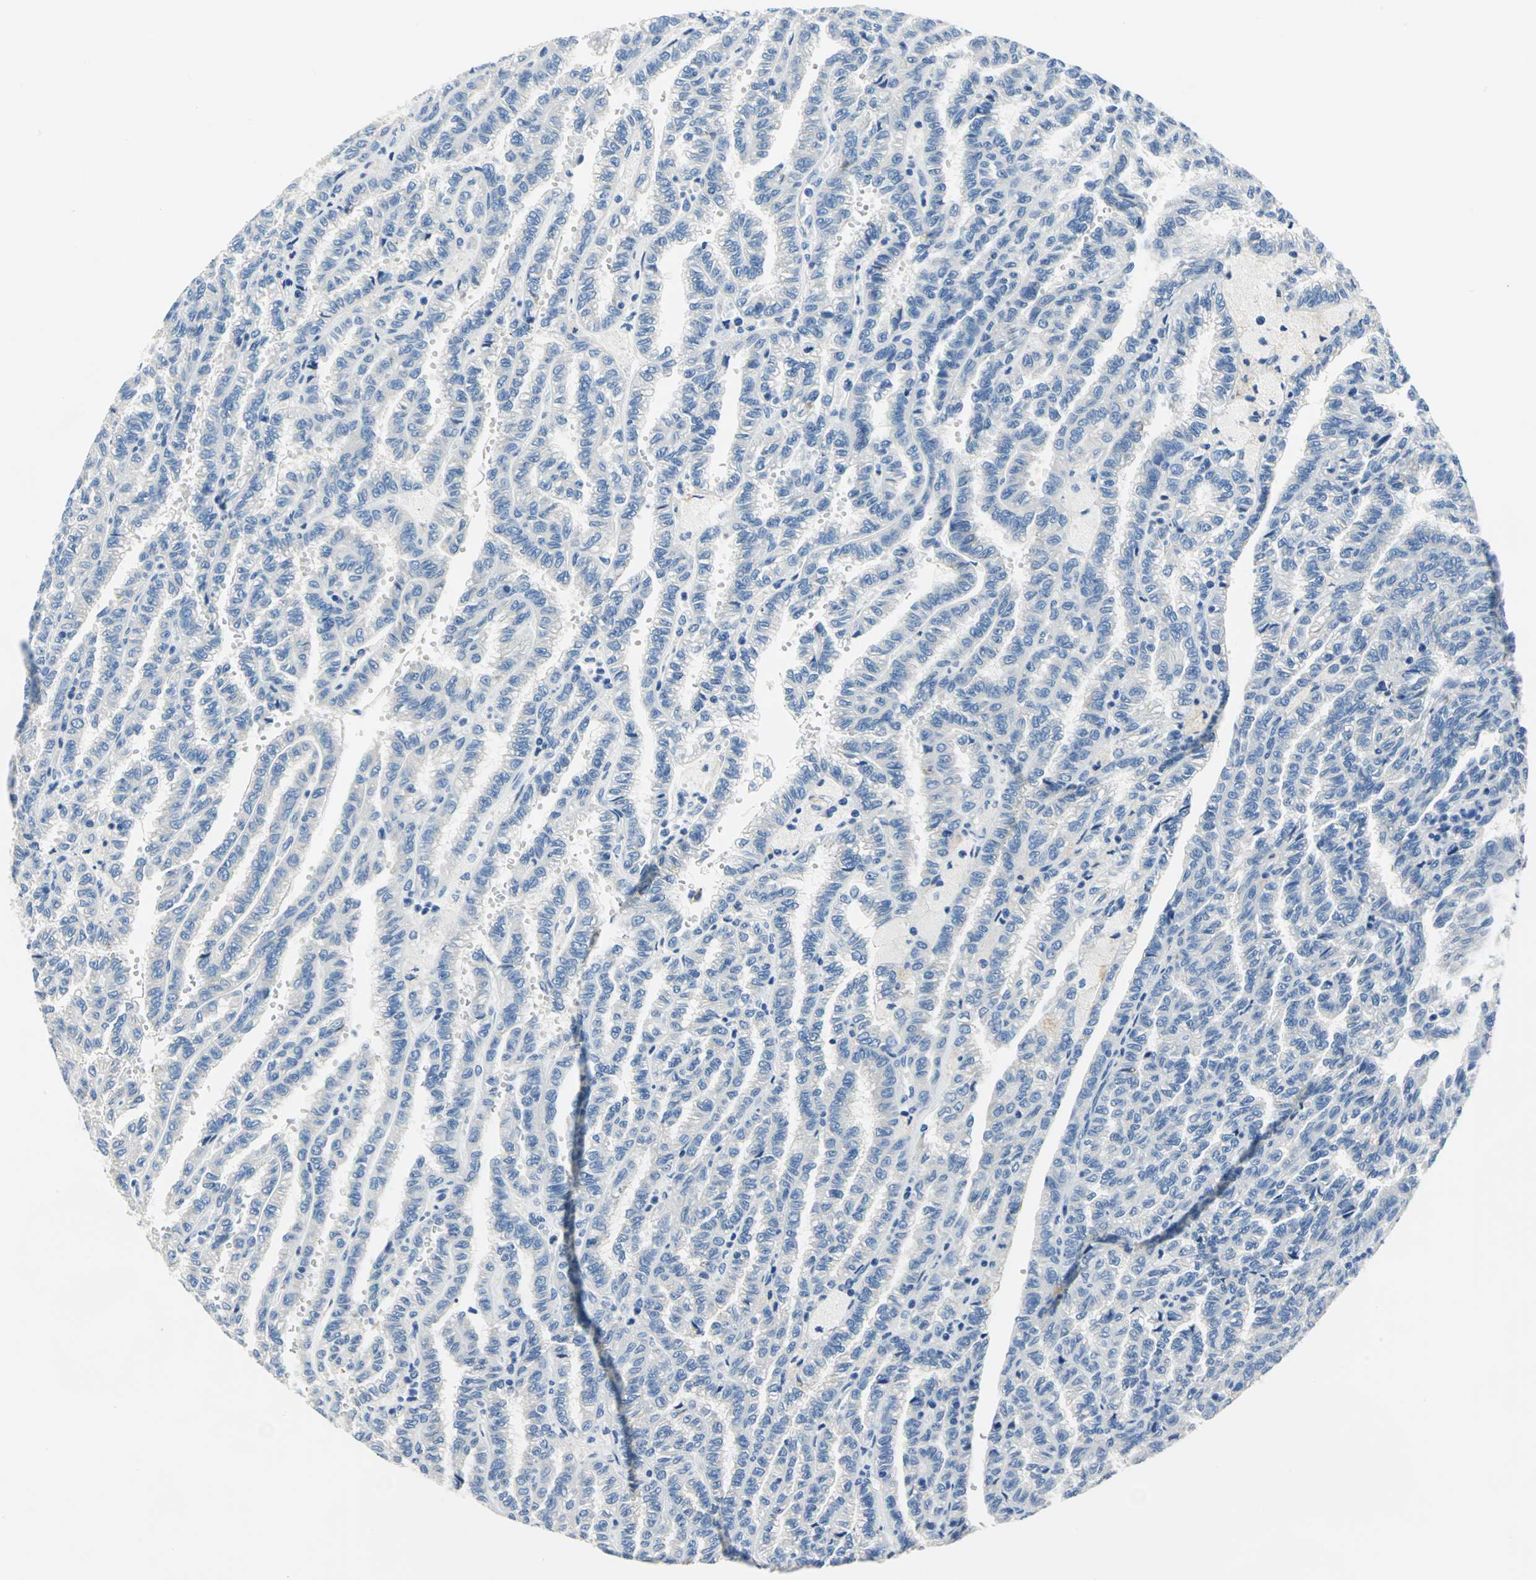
{"staining": {"intensity": "negative", "quantity": "none", "location": "none"}, "tissue": "renal cancer", "cell_type": "Tumor cells", "image_type": "cancer", "snomed": [{"axis": "morphology", "description": "Inflammation, NOS"}, {"axis": "morphology", "description": "Adenocarcinoma, NOS"}, {"axis": "topography", "description": "Kidney"}], "caption": "The photomicrograph displays no staining of tumor cells in renal cancer (adenocarcinoma). (DAB immunohistochemistry (IHC) visualized using brightfield microscopy, high magnification).", "gene": "TRIM25", "patient": {"sex": "male", "age": 68}}